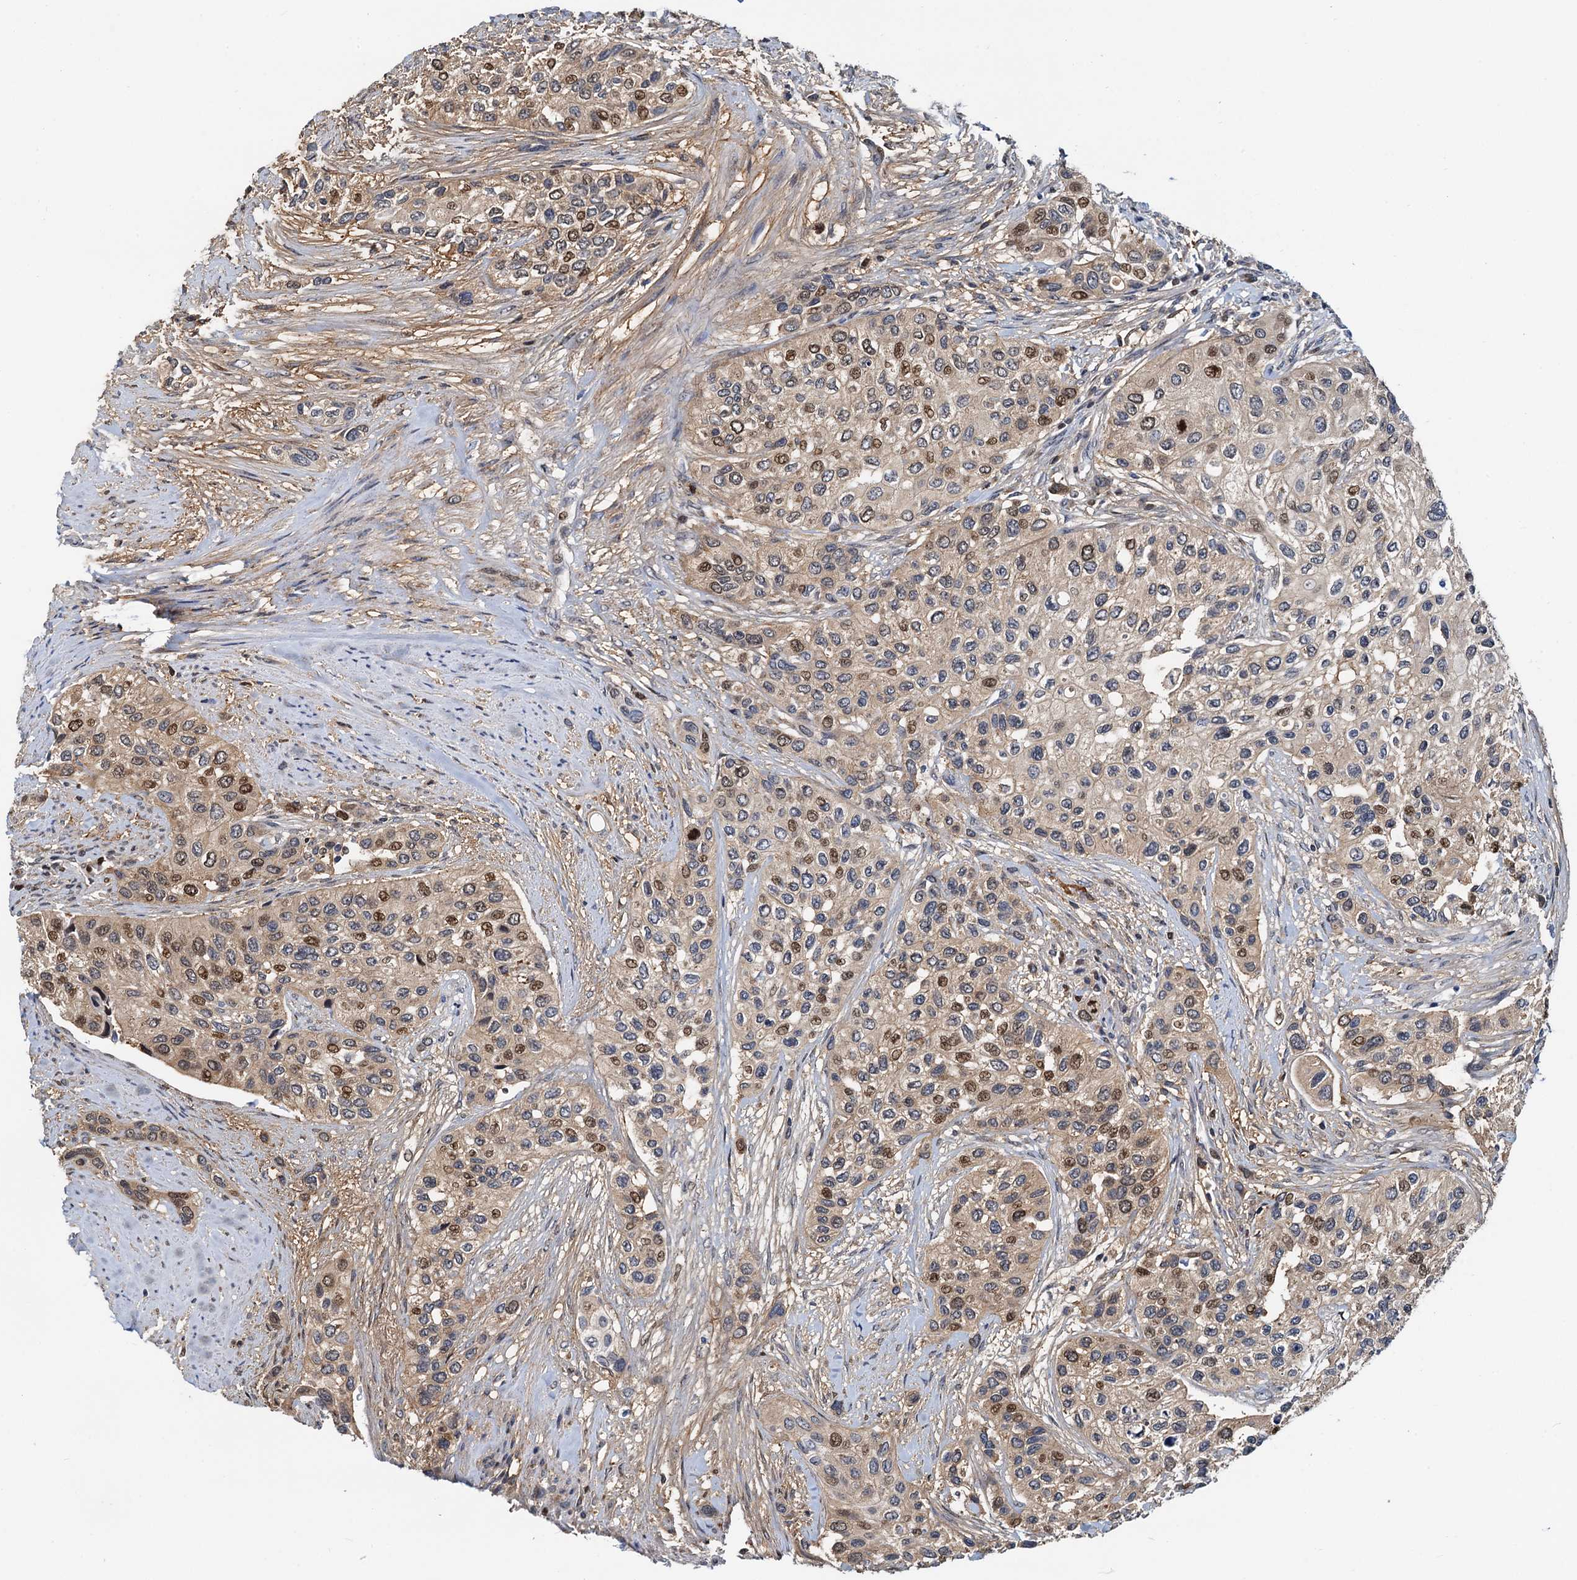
{"staining": {"intensity": "moderate", "quantity": "25%-75%", "location": "cytoplasmic/membranous,nuclear"}, "tissue": "urothelial cancer", "cell_type": "Tumor cells", "image_type": "cancer", "snomed": [{"axis": "morphology", "description": "Normal tissue, NOS"}, {"axis": "morphology", "description": "Urothelial carcinoma, High grade"}, {"axis": "topography", "description": "Vascular tissue"}, {"axis": "topography", "description": "Urinary bladder"}], "caption": "A high-resolution histopathology image shows IHC staining of urothelial cancer, which shows moderate cytoplasmic/membranous and nuclear positivity in about 25%-75% of tumor cells.", "gene": "PTGES3", "patient": {"sex": "female", "age": 56}}